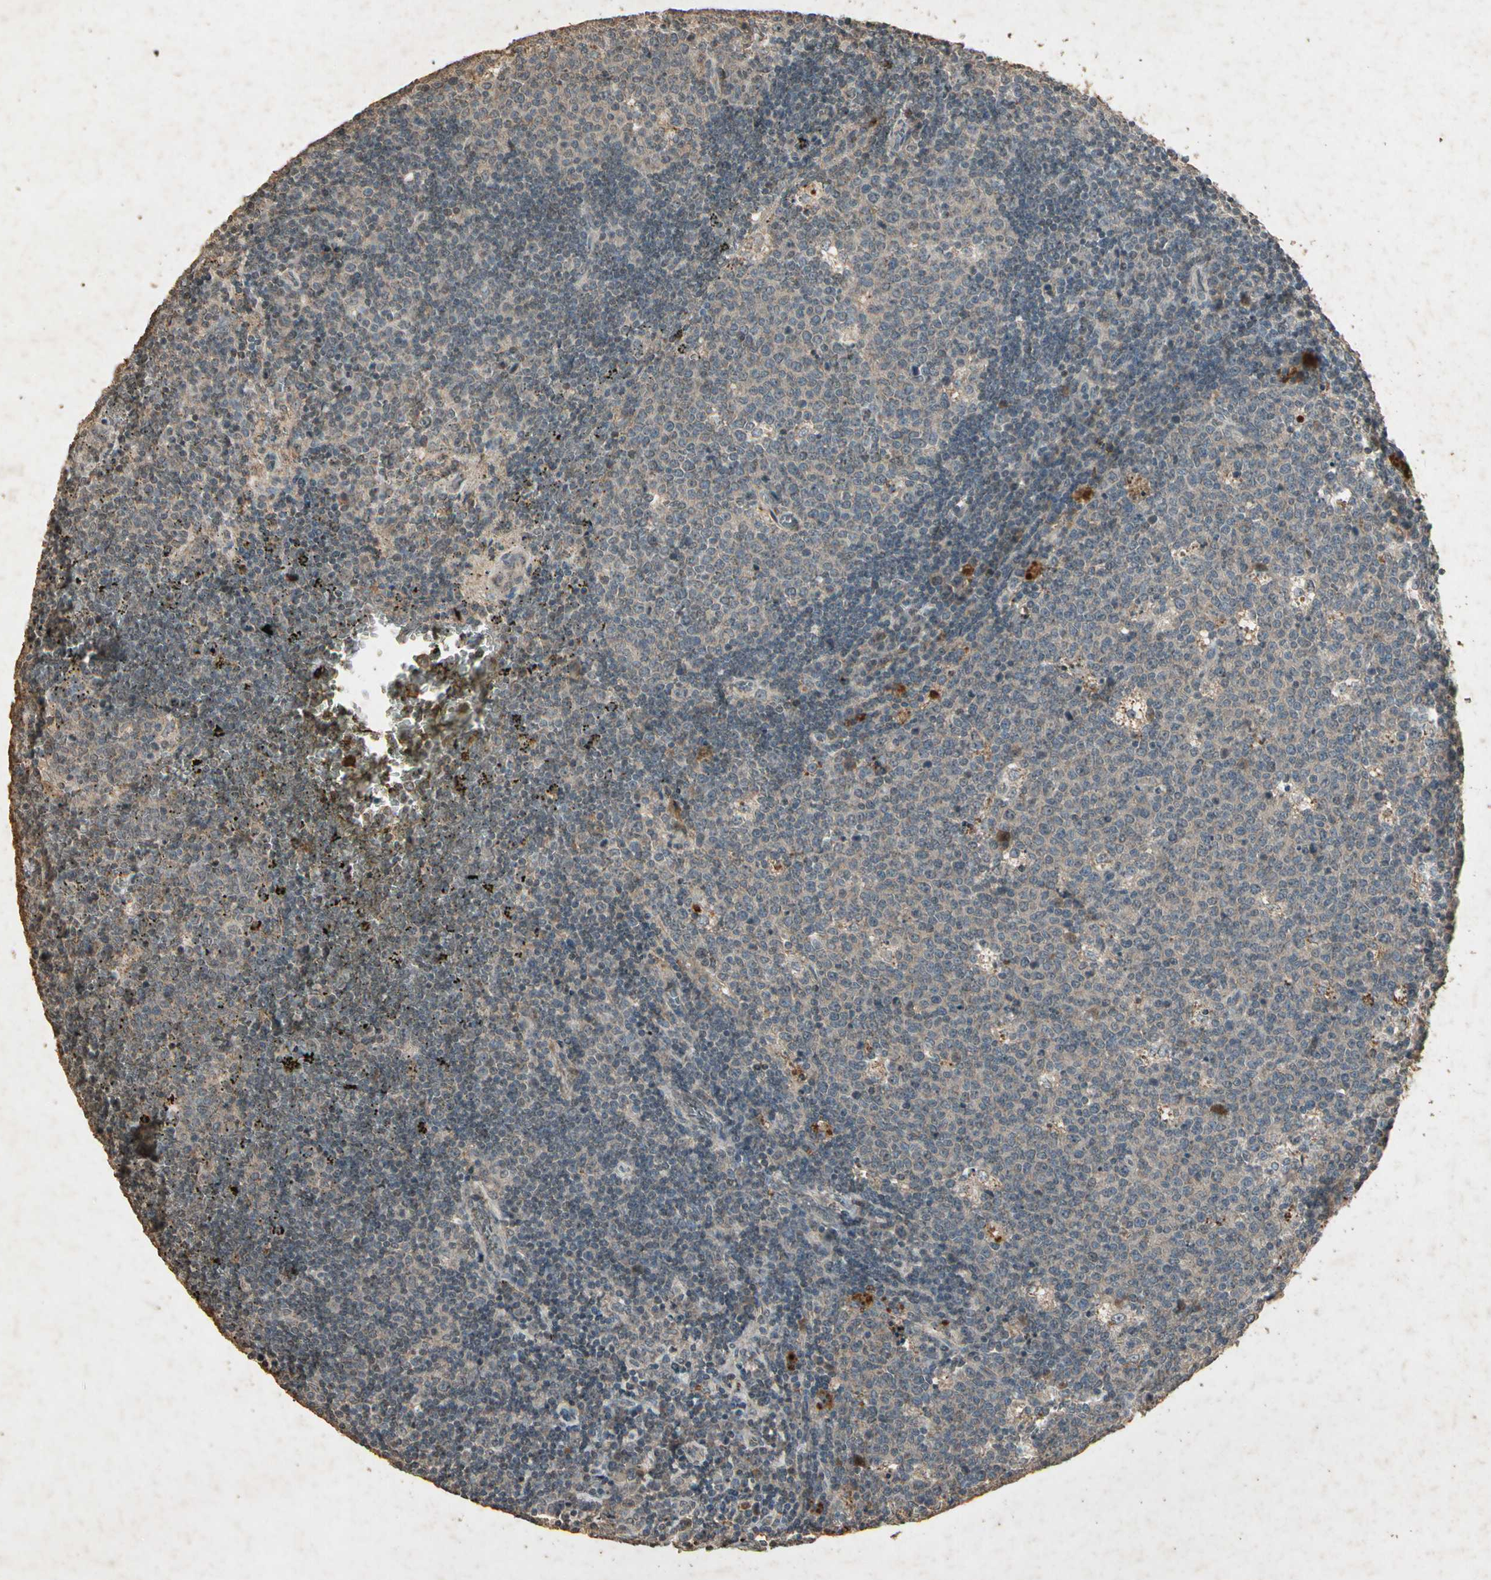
{"staining": {"intensity": "moderate", "quantity": ">75%", "location": "cytoplasmic/membranous"}, "tissue": "lymph node", "cell_type": "Germinal center cells", "image_type": "normal", "snomed": [{"axis": "morphology", "description": "Normal tissue, NOS"}, {"axis": "topography", "description": "Lymph node"}, {"axis": "topography", "description": "Salivary gland"}], "caption": "There is medium levels of moderate cytoplasmic/membranous positivity in germinal center cells of benign lymph node, as demonstrated by immunohistochemical staining (brown color).", "gene": "GC", "patient": {"sex": "male", "age": 8}}